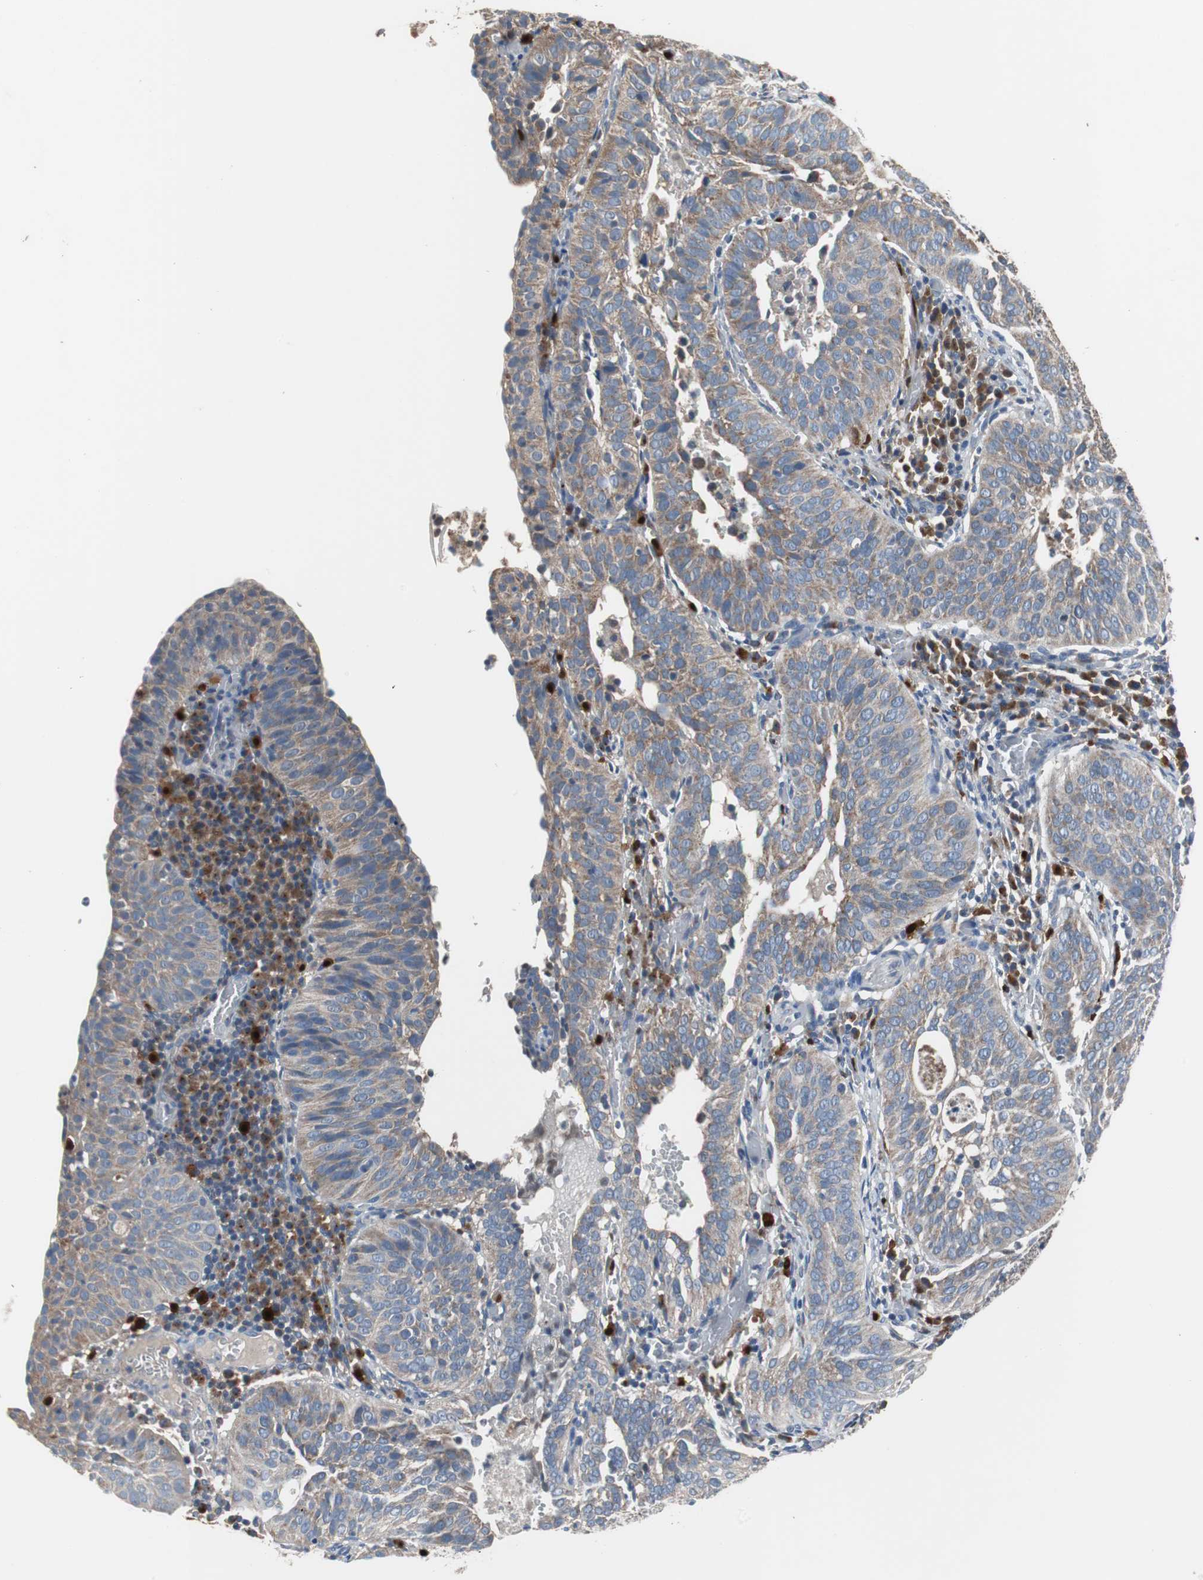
{"staining": {"intensity": "moderate", "quantity": ">75%", "location": "cytoplasmic/membranous"}, "tissue": "cervical cancer", "cell_type": "Tumor cells", "image_type": "cancer", "snomed": [{"axis": "morphology", "description": "Squamous cell carcinoma, NOS"}, {"axis": "topography", "description": "Cervix"}], "caption": "This histopathology image shows immunohistochemistry (IHC) staining of squamous cell carcinoma (cervical), with medium moderate cytoplasmic/membranous staining in about >75% of tumor cells.", "gene": "CALB2", "patient": {"sex": "female", "age": 39}}